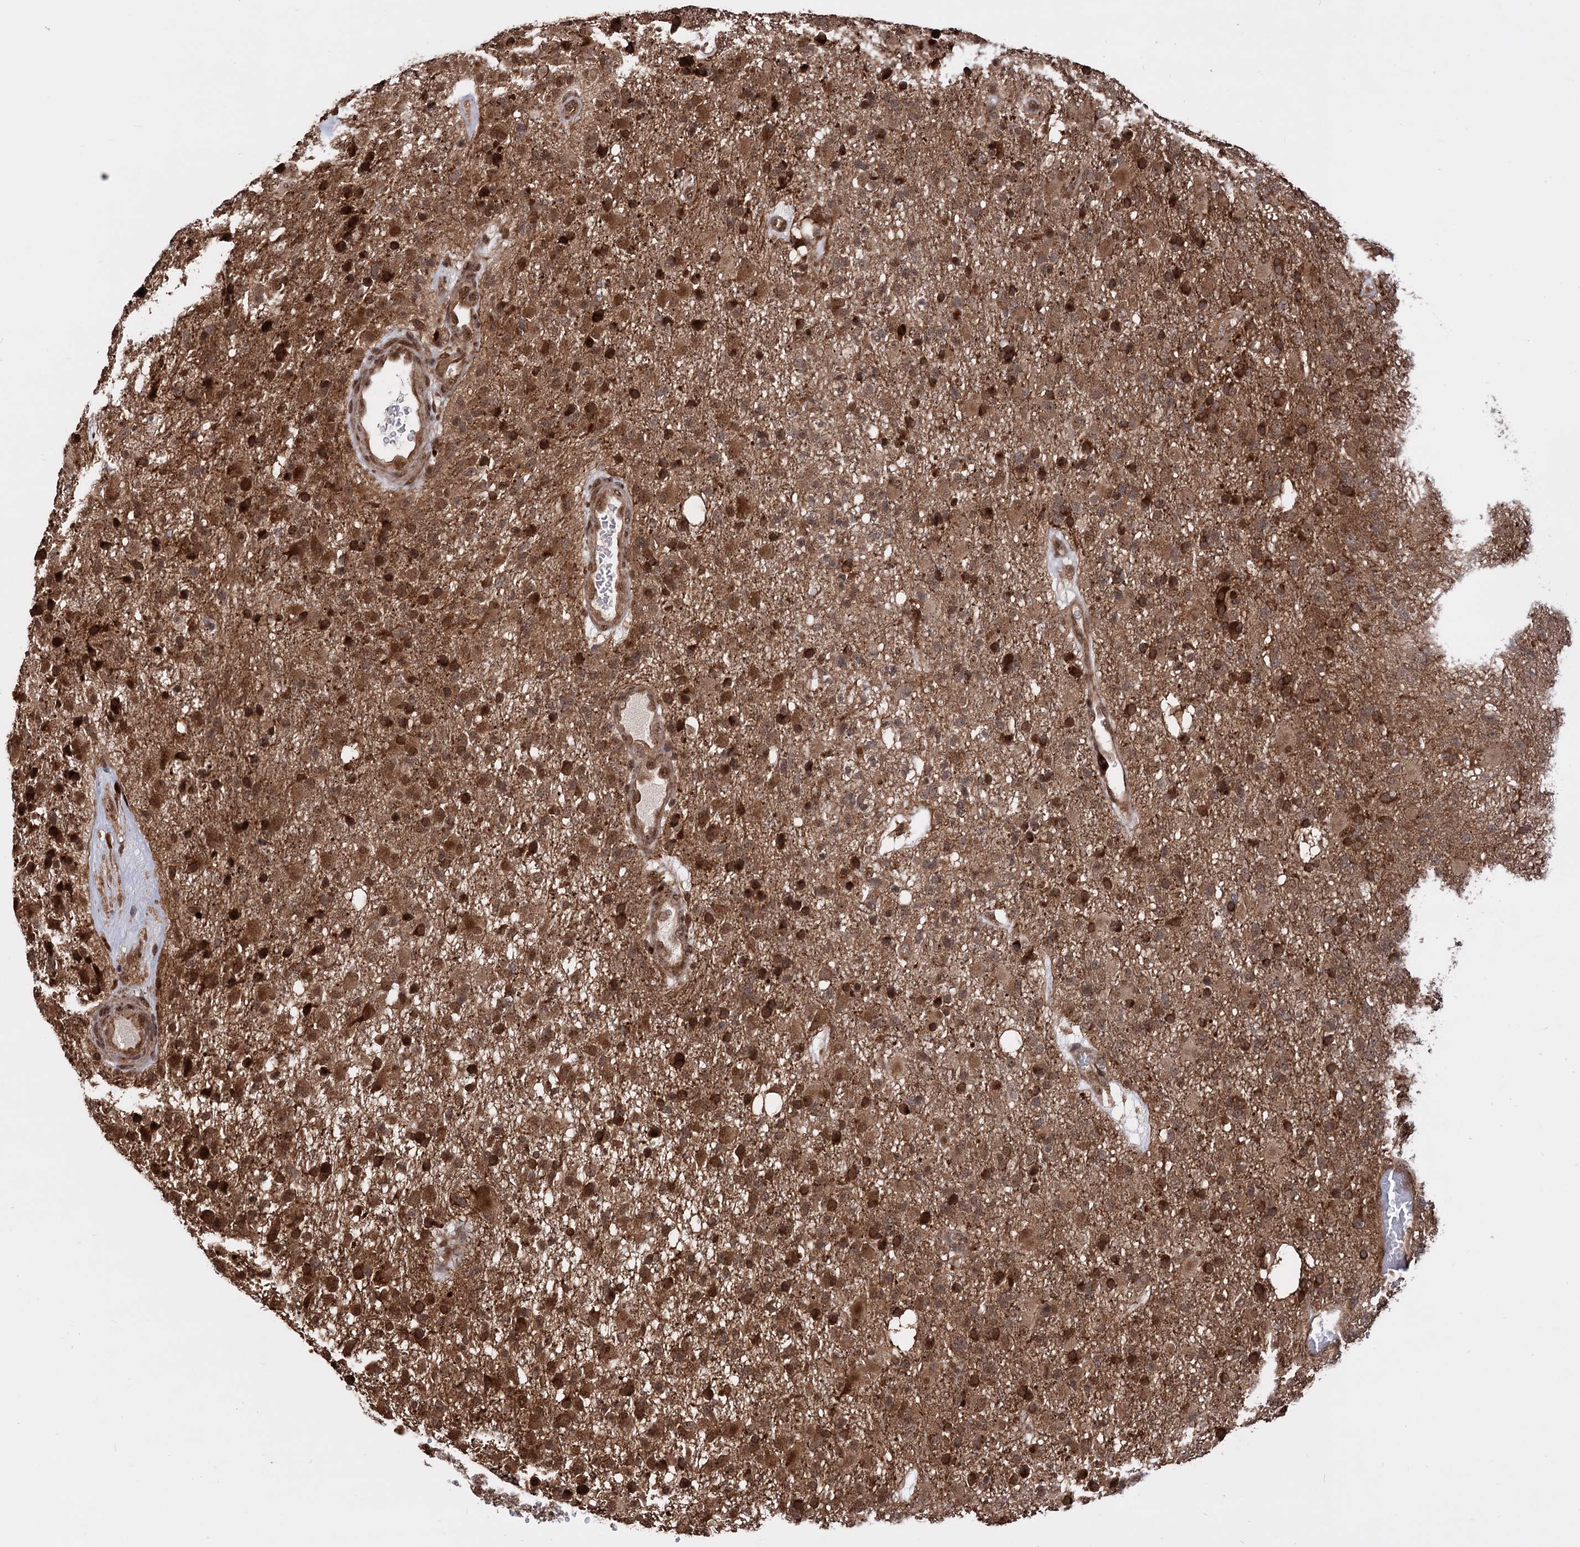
{"staining": {"intensity": "moderate", "quantity": ">75%", "location": "cytoplasmic/membranous,nuclear"}, "tissue": "glioma", "cell_type": "Tumor cells", "image_type": "cancer", "snomed": [{"axis": "morphology", "description": "Glioma, malignant, High grade"}, {"axis": "topography", "description": "Brain"}], "caption": "Malignant glioma (high-grade) stained with a protein marker reveals moderate staining in tumor cells.", "gene": "PIGB", "patient": {"sex": "female", "age": 74}}